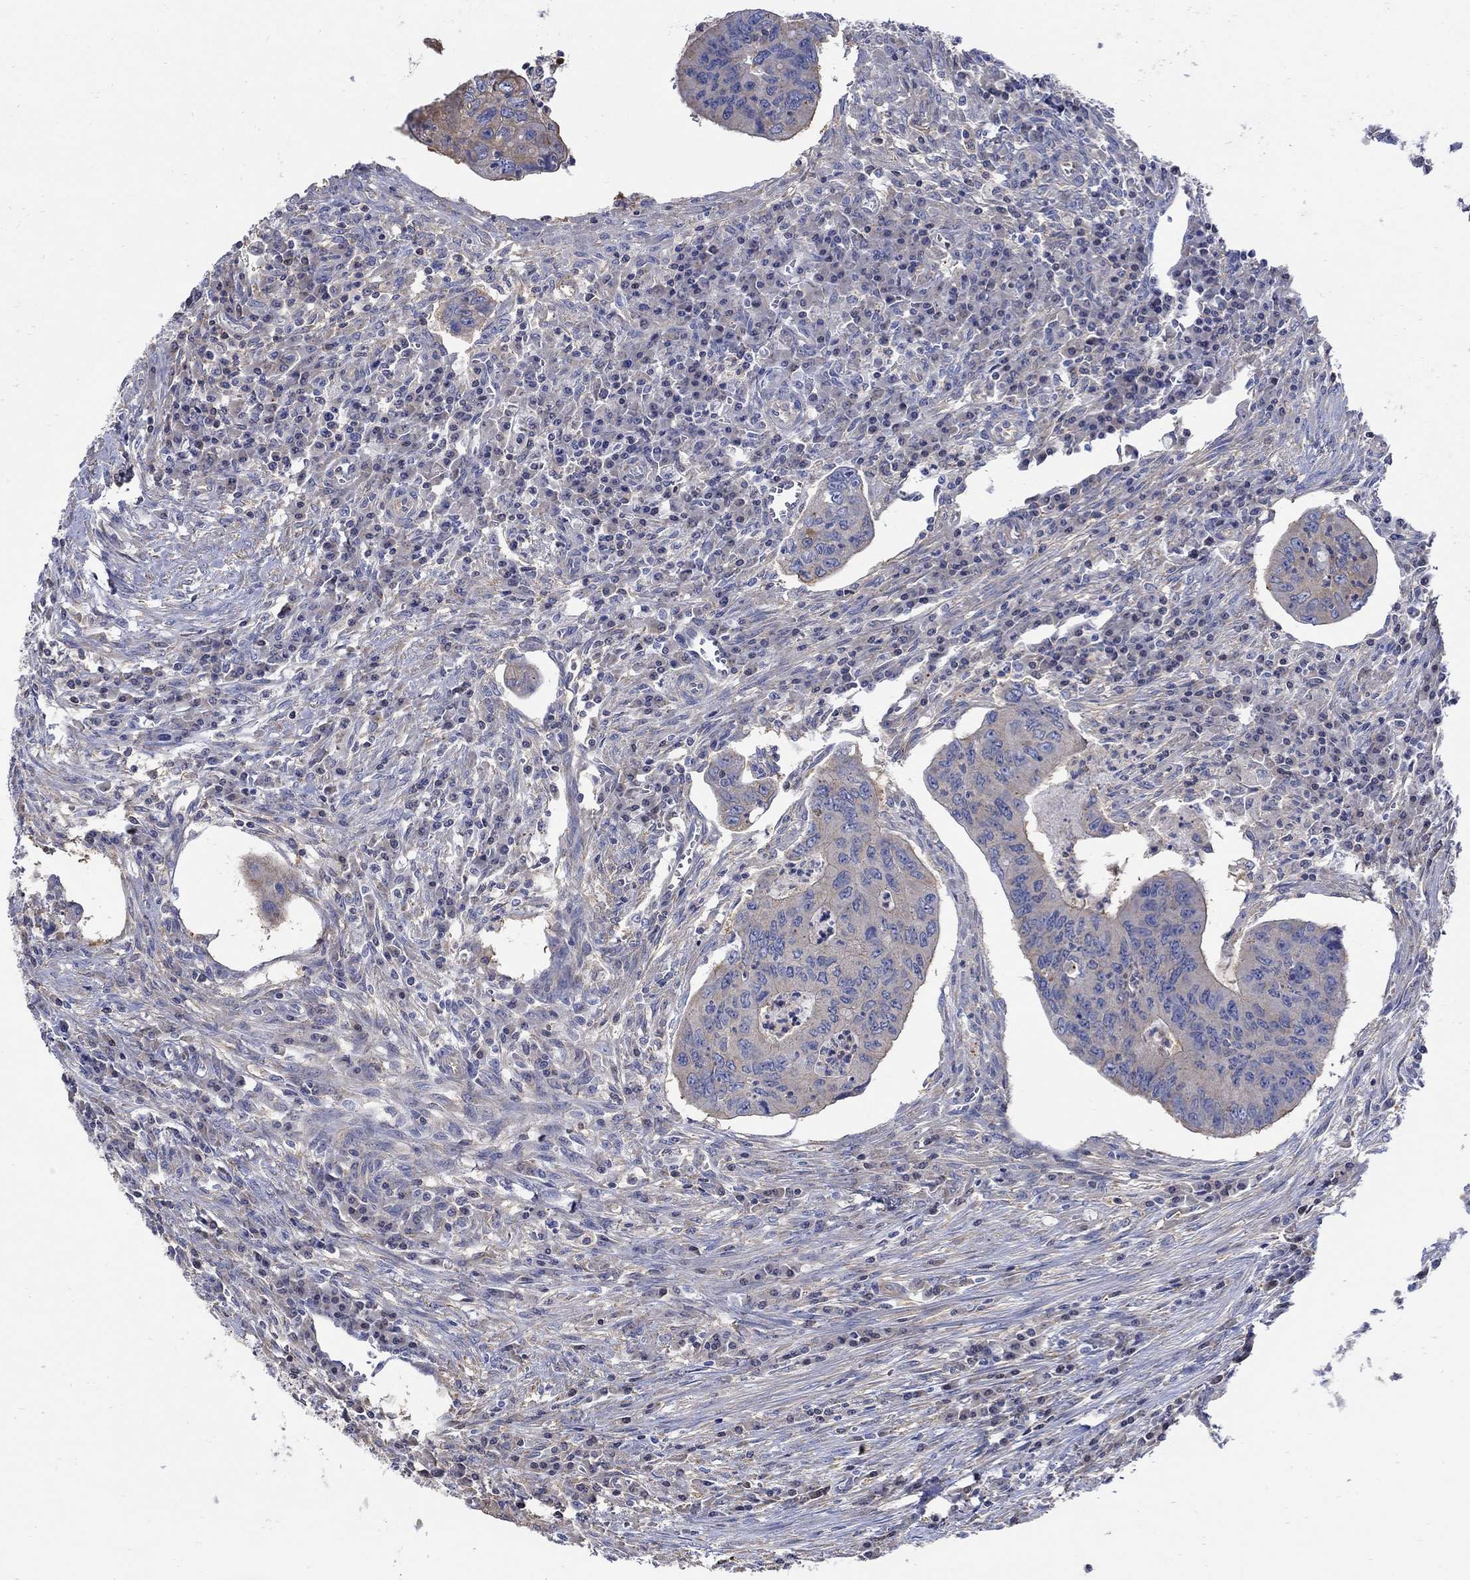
{"staining": {"intensity": "weak", "quantity": "<25%", "location": "cytoplasmic/membranous"}, "tissue": "colorectal cancer", "cell_type": "Tumor cells", "image_type": "cancer", "snomed": [{"axis": "morphology", "description": "Adenocarcinoma, NOS"}, {"axis": "topography", "description": "Colon"}], "caption": "Tumor cells show no significant protein positivity in adenocarcinoma (colorectal). The staining is performed using DAB (3,3'-diaminobenzidine) brown chromogen with nuclei counter-stained in using hematoxylin.", "gene": "TEKT3", "patient": {"sex": "male", "age": 53}}